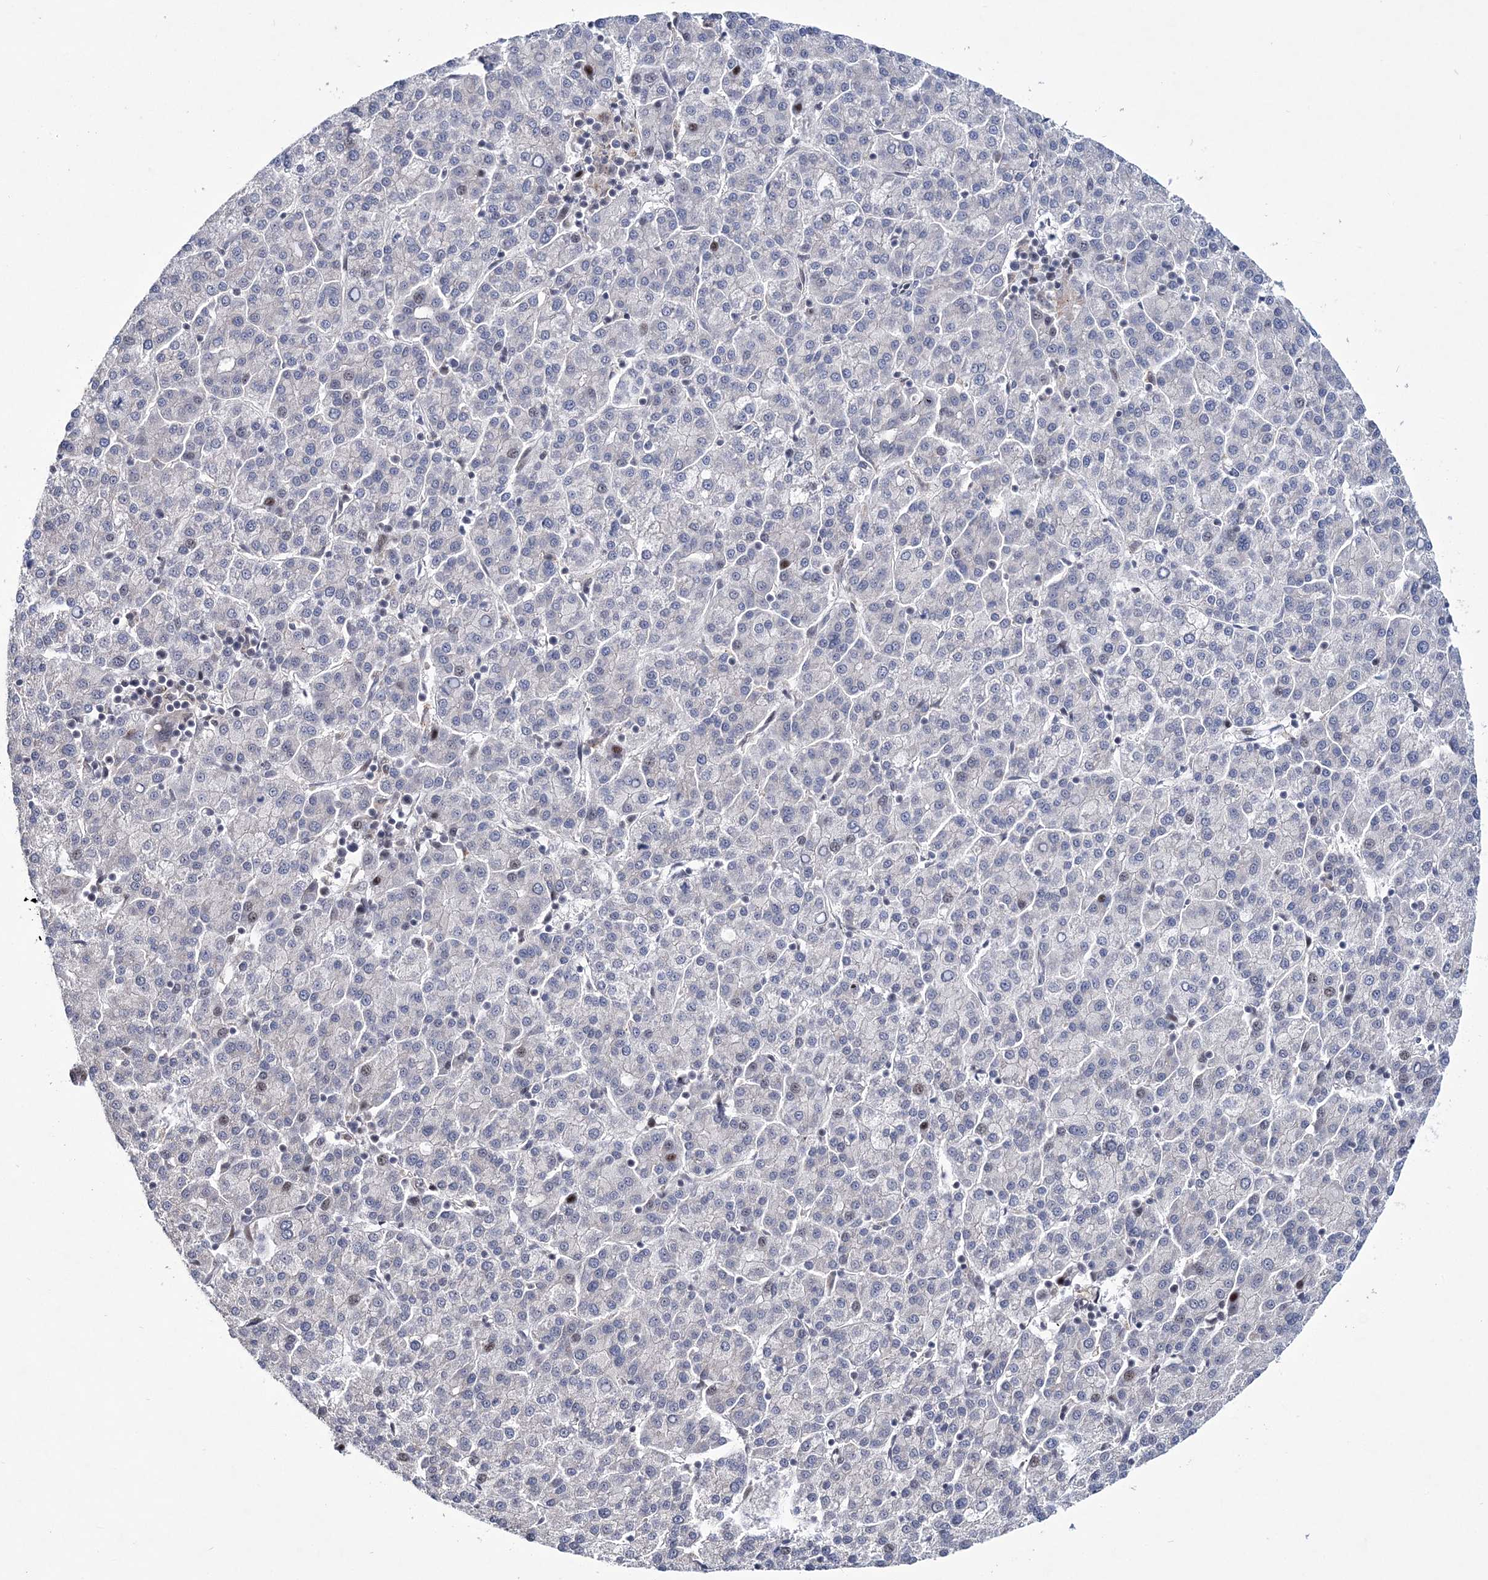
{"staining": {"intensity": "negative", "quantity": "none", "location": "none"}, "tissue": "liver cancer", "cell_type": "Tumor cells", "image_type": "cancer", "snomed": [{"axis": "morphology", "description": "Carcinoma, Hepatocellular, NOS"}, {"axis": "topography", "description": "Liver"}], "caption": "Hepatocellular carcinoma (liver) was stained to show a protein in brown. There is no significant staining in tumor cells. (Brightfield microscopy of DAB immunohistochemistry (IHC) at high magnification).", "gene": "TATDN2", "patient": {"sex": "female", "age": 58}}